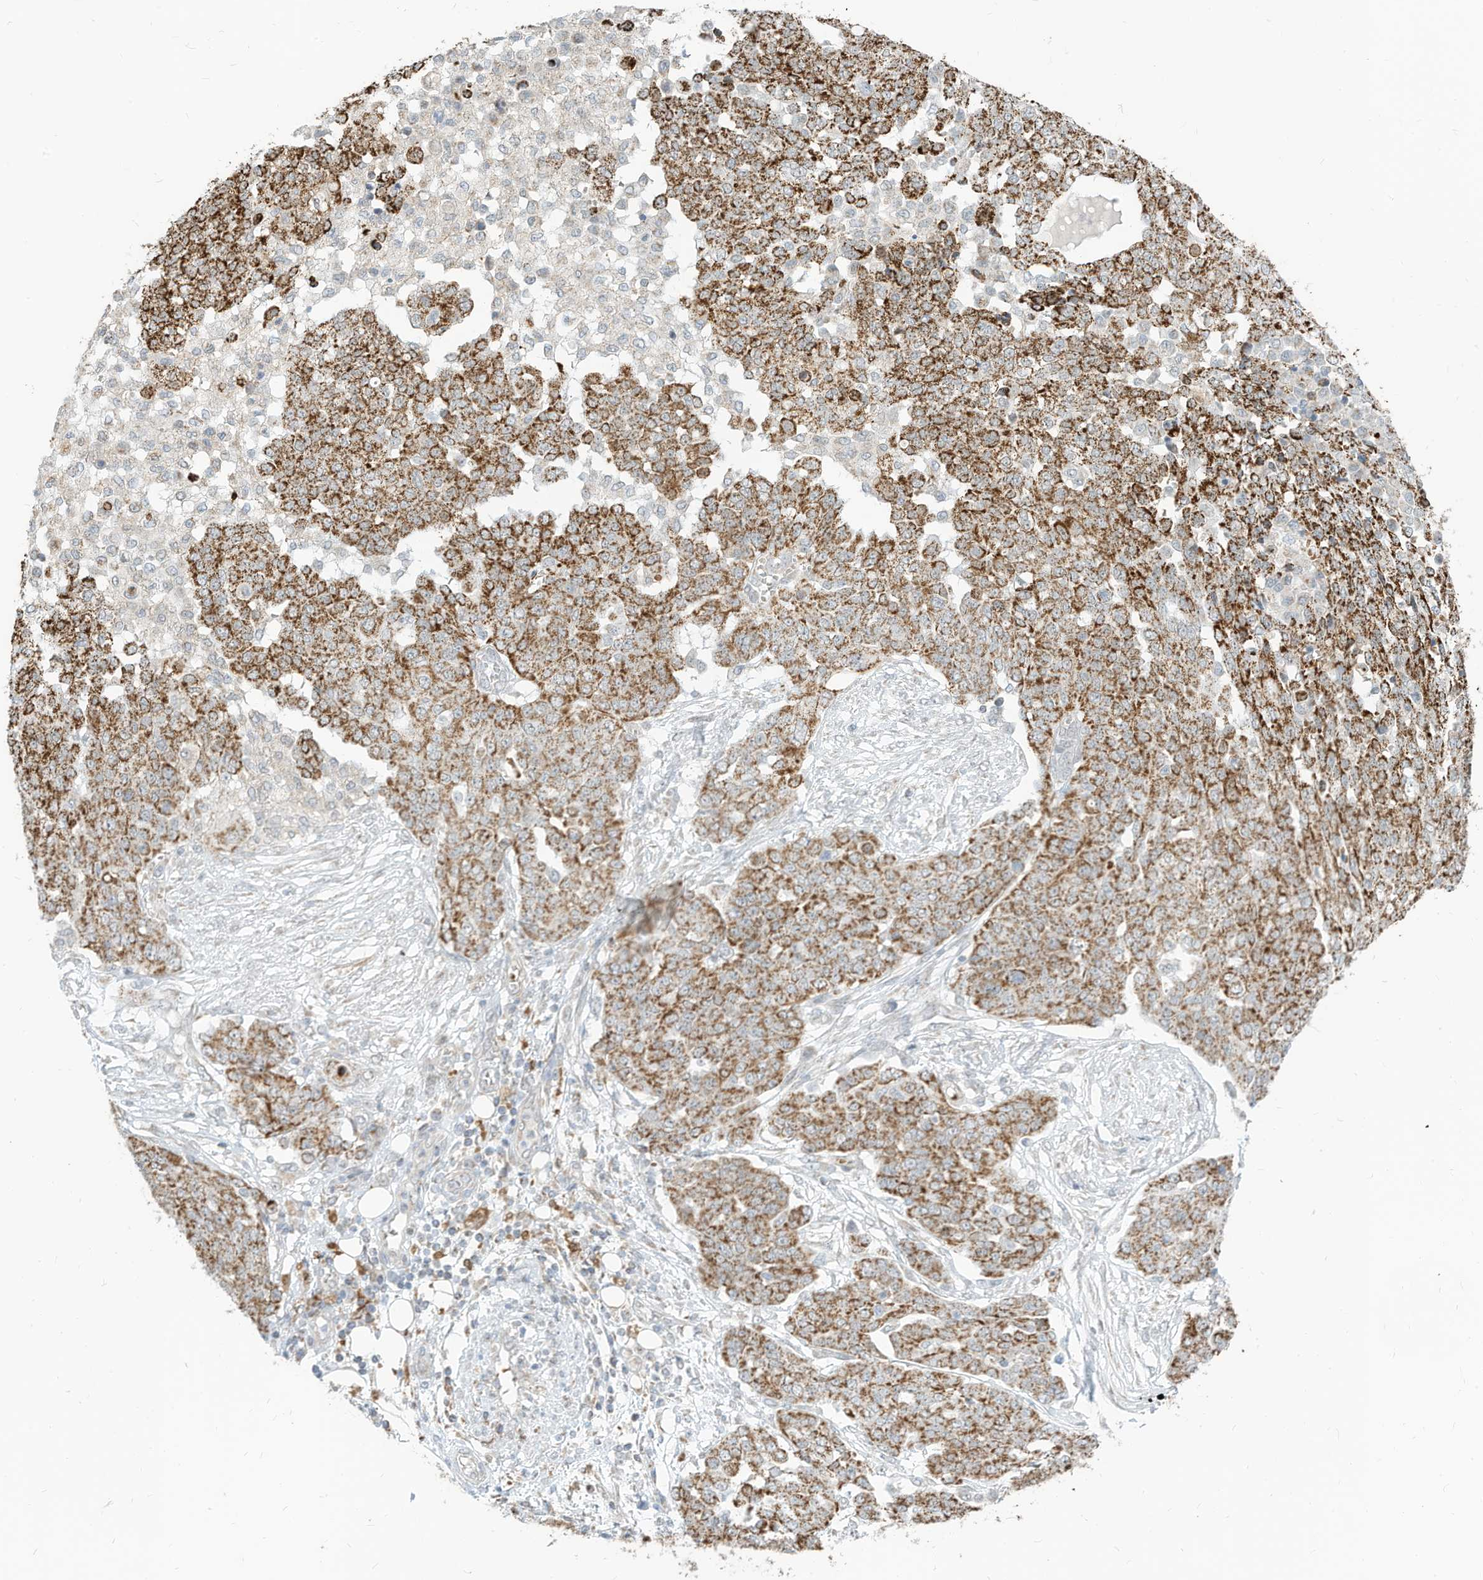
{"staining": {"intensity": "strong", "quantity": ">75%", "location": "cytoplasmic/membranous"}, "tissue": "ovarian cancer", "cell_type": "Tumor cells", "image_type": "cancer", "snomed": [{"axis": "morphology", "description": "Cystadenocarcinoma, serous, NOS"}, {"axis": "topography", "description": "Soft tissue"}, {"axis": "topography", "description": "Ovary"}], "caption": "Immunohistochemical staining of ovarian cancer (serous cystadenocarcinoma) exhibits strong cytoplasmic/membranous protein positivity in about >75% of tumor cells.", "gene": "MTUS2", "patient": {"sex": "female", "age": 57}}